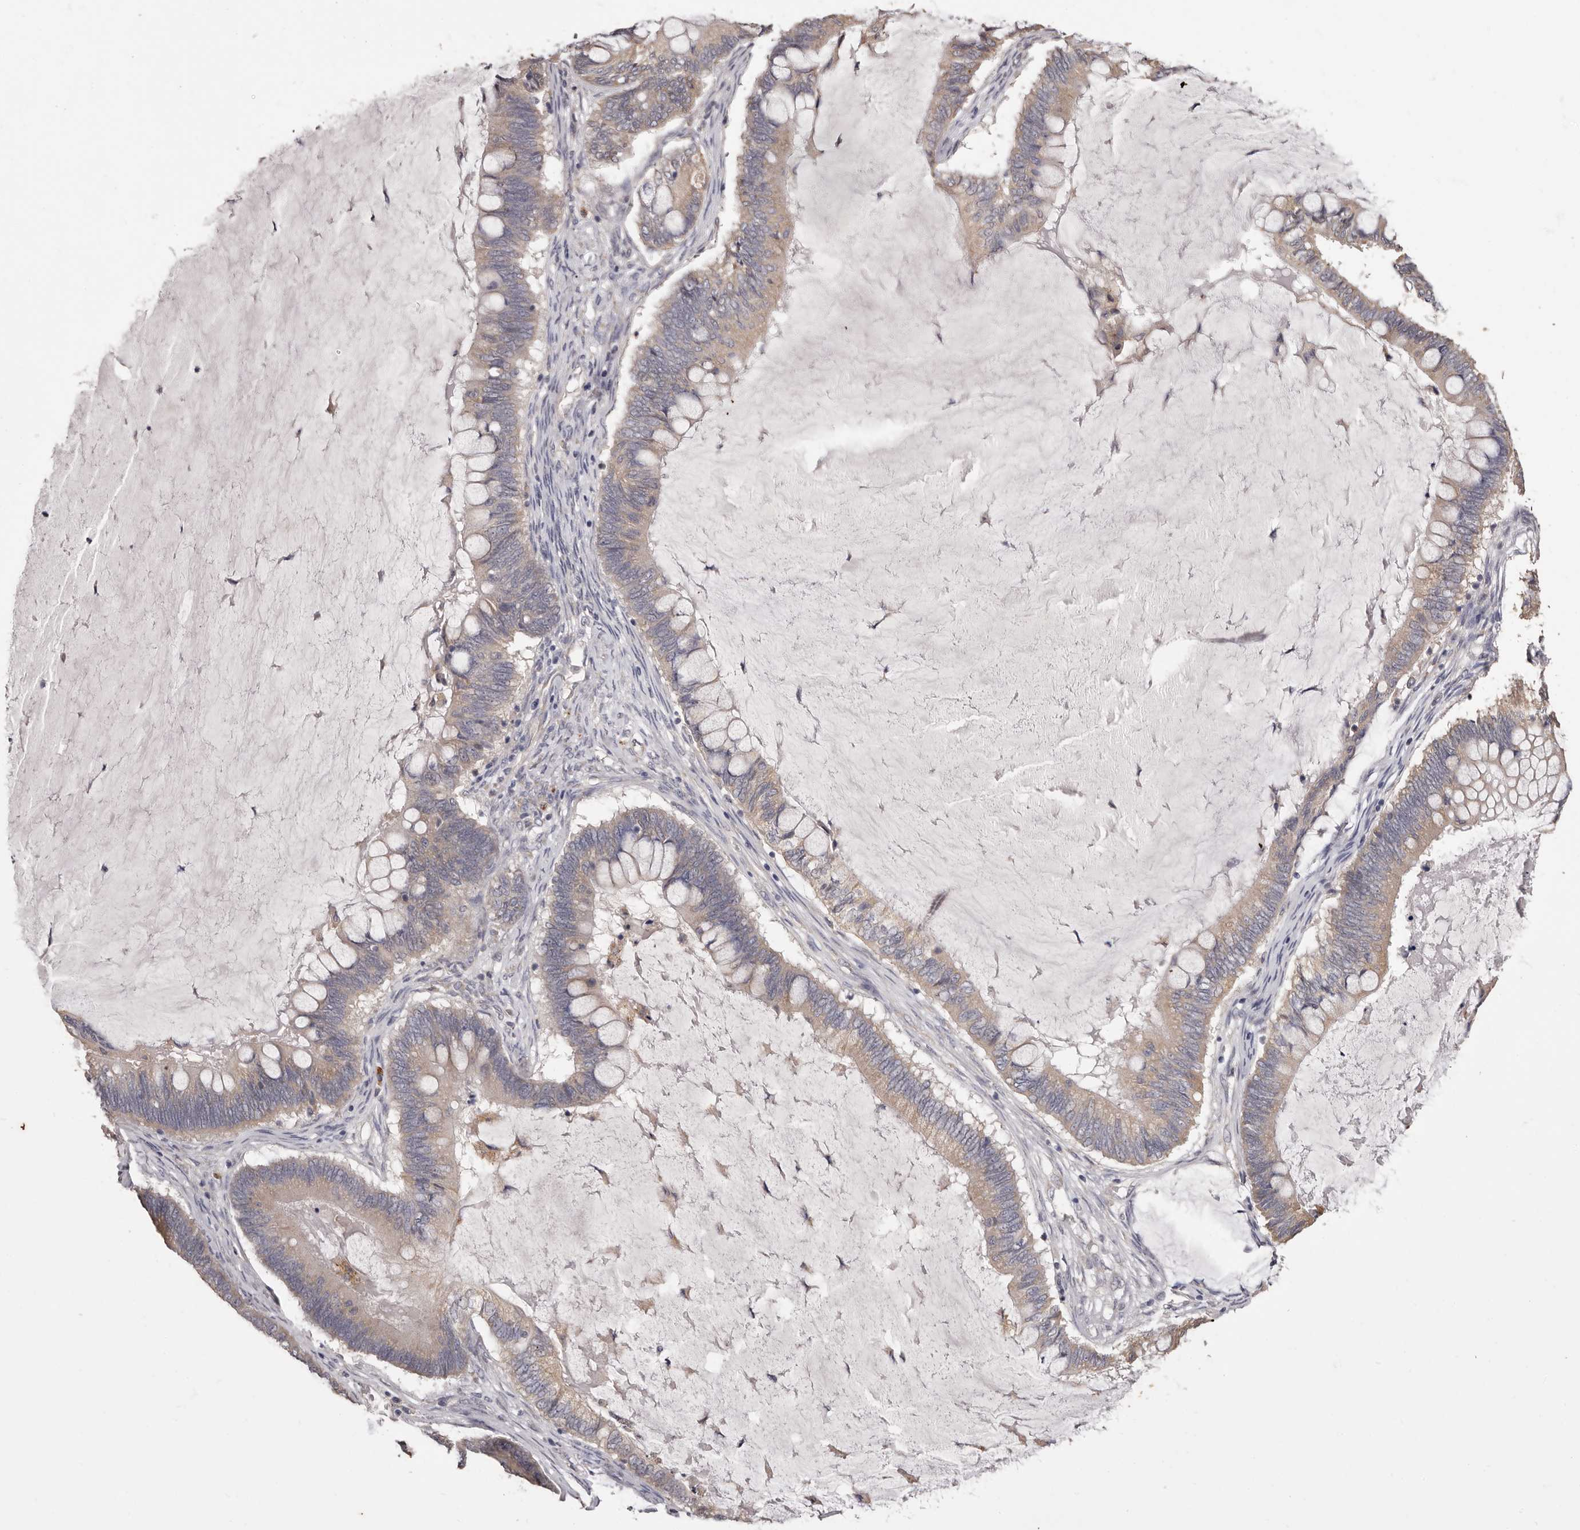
{"staining": {"intensity": "weak", "quantity": ">75%", "location": "cytoplasmic/membranous"}, "tissue": "ovarian cancer", "cell_type": "Tumor cells", "image_type": "cancer", "snomed": [{"axis": "morphology", "description": "Cystadenocarcinoma, mucinous, NOS"}, {"axis": "topography", "description": "Ovary"}], "caption": "Brown immunohistochemical staining in ovarian cancer exhibits weak cytoplasmic/membranous staining in about >75% of tumor cells. Ihc stains the protein of interest in brown and the nuclei are stained blue.", "gene": "ETNK1", "patient": {"sex": "female", "age": 61}}